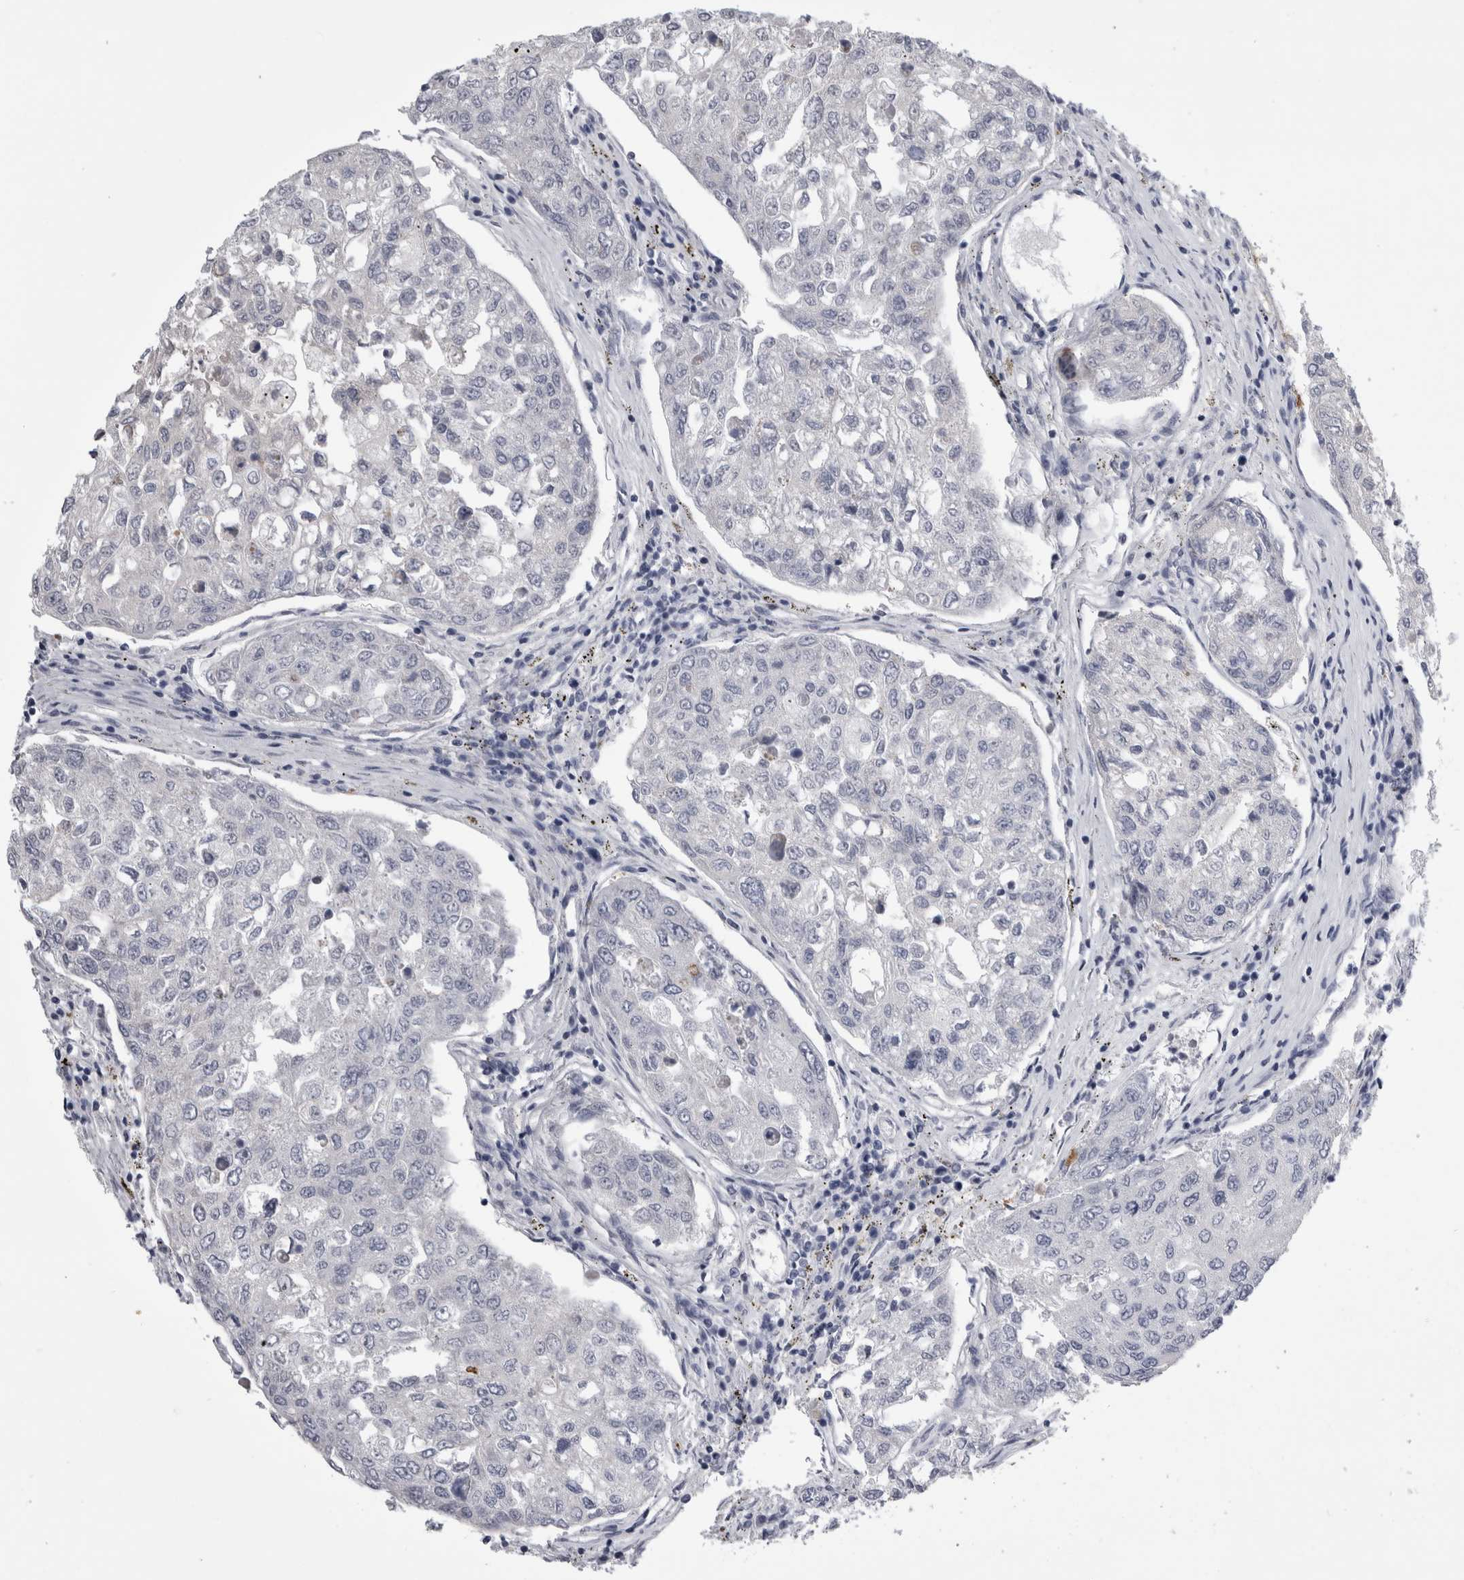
{"staining": {"intensity": "negative", "quantity": "none", "location": "none"}, "tissue": "urothelial cancer", "cell_type": "Tumor cells", "image_type": "cancer", "snomed": [{"axis": "morphology", "description": "Urothelial carcinoma, High grade"}, {"axis": "topography", "description": "Lymph node"}, {"axis": "topography", "description": "Urinary bladder"}], "caption": "An immunohistochemistry (IHC) photomicrograph of urothelial cancer is shown. There is no staining in tumor cells of urothelial cancer.", "gene": "ALDH8A1", "patient": {"sex": "male", "age": 51}}